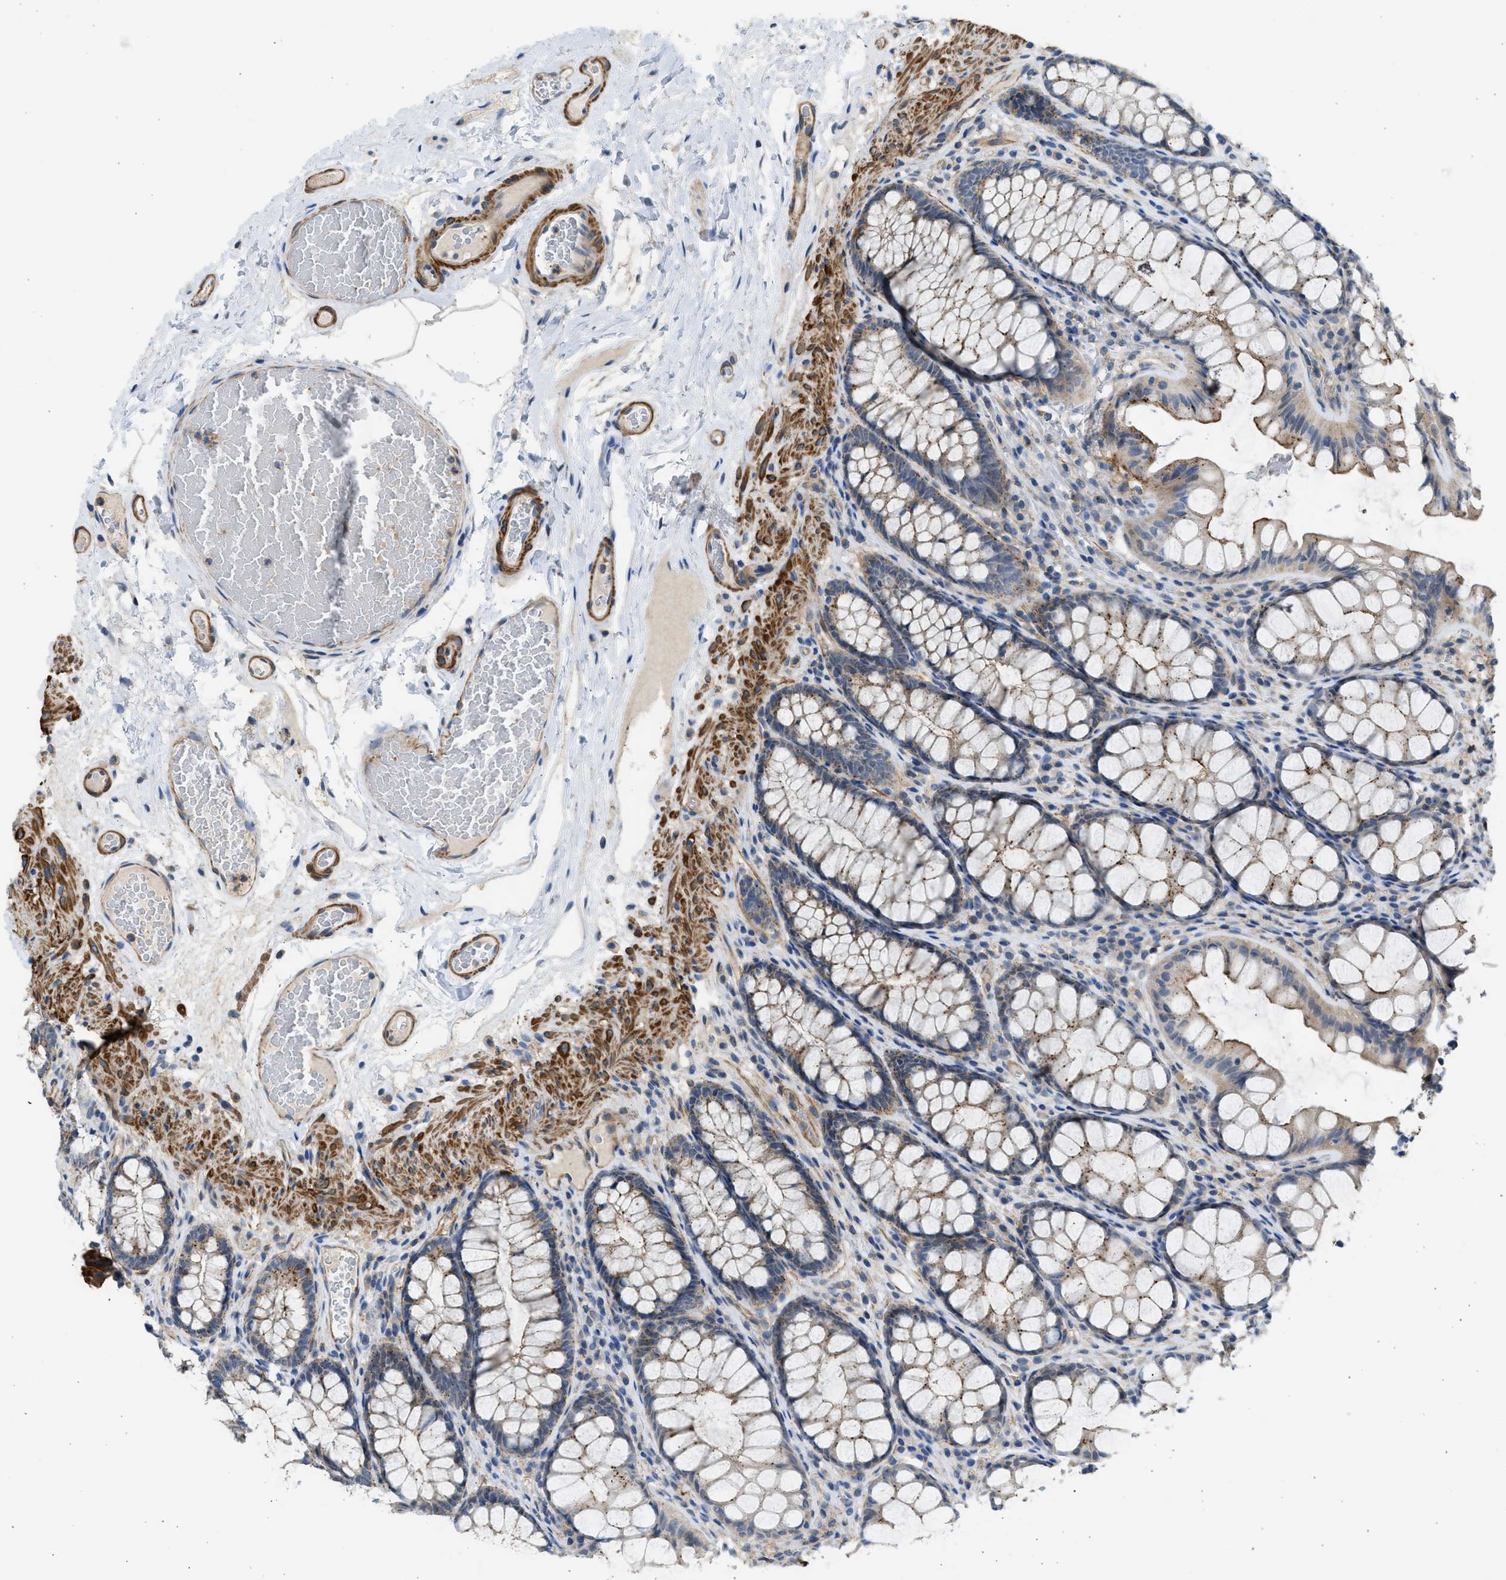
{"staining": {"intensity": "moderate", "quantity": ">75%", "location": "cytoplasmic/membranous"}, "tissue": "colon", "cell_type": "Endothelial cells", "image_type": "normal", "snomed": [{"axis": "morphology", "description": "Normal tissue, NOS"}, {"axis": "topography", "description": "Colon"}], "caption": "Colon stained with DAB IHC shows medium levels of moderate cytoplasmic/membranous staining in about >75% of endothelial cells. Immunohistochemistry (ihc) stains the protein of interest in brown and the nuclei are stained blue.", "gene": "PCNX3", "patient": {"sex": "female", "age": 55}}